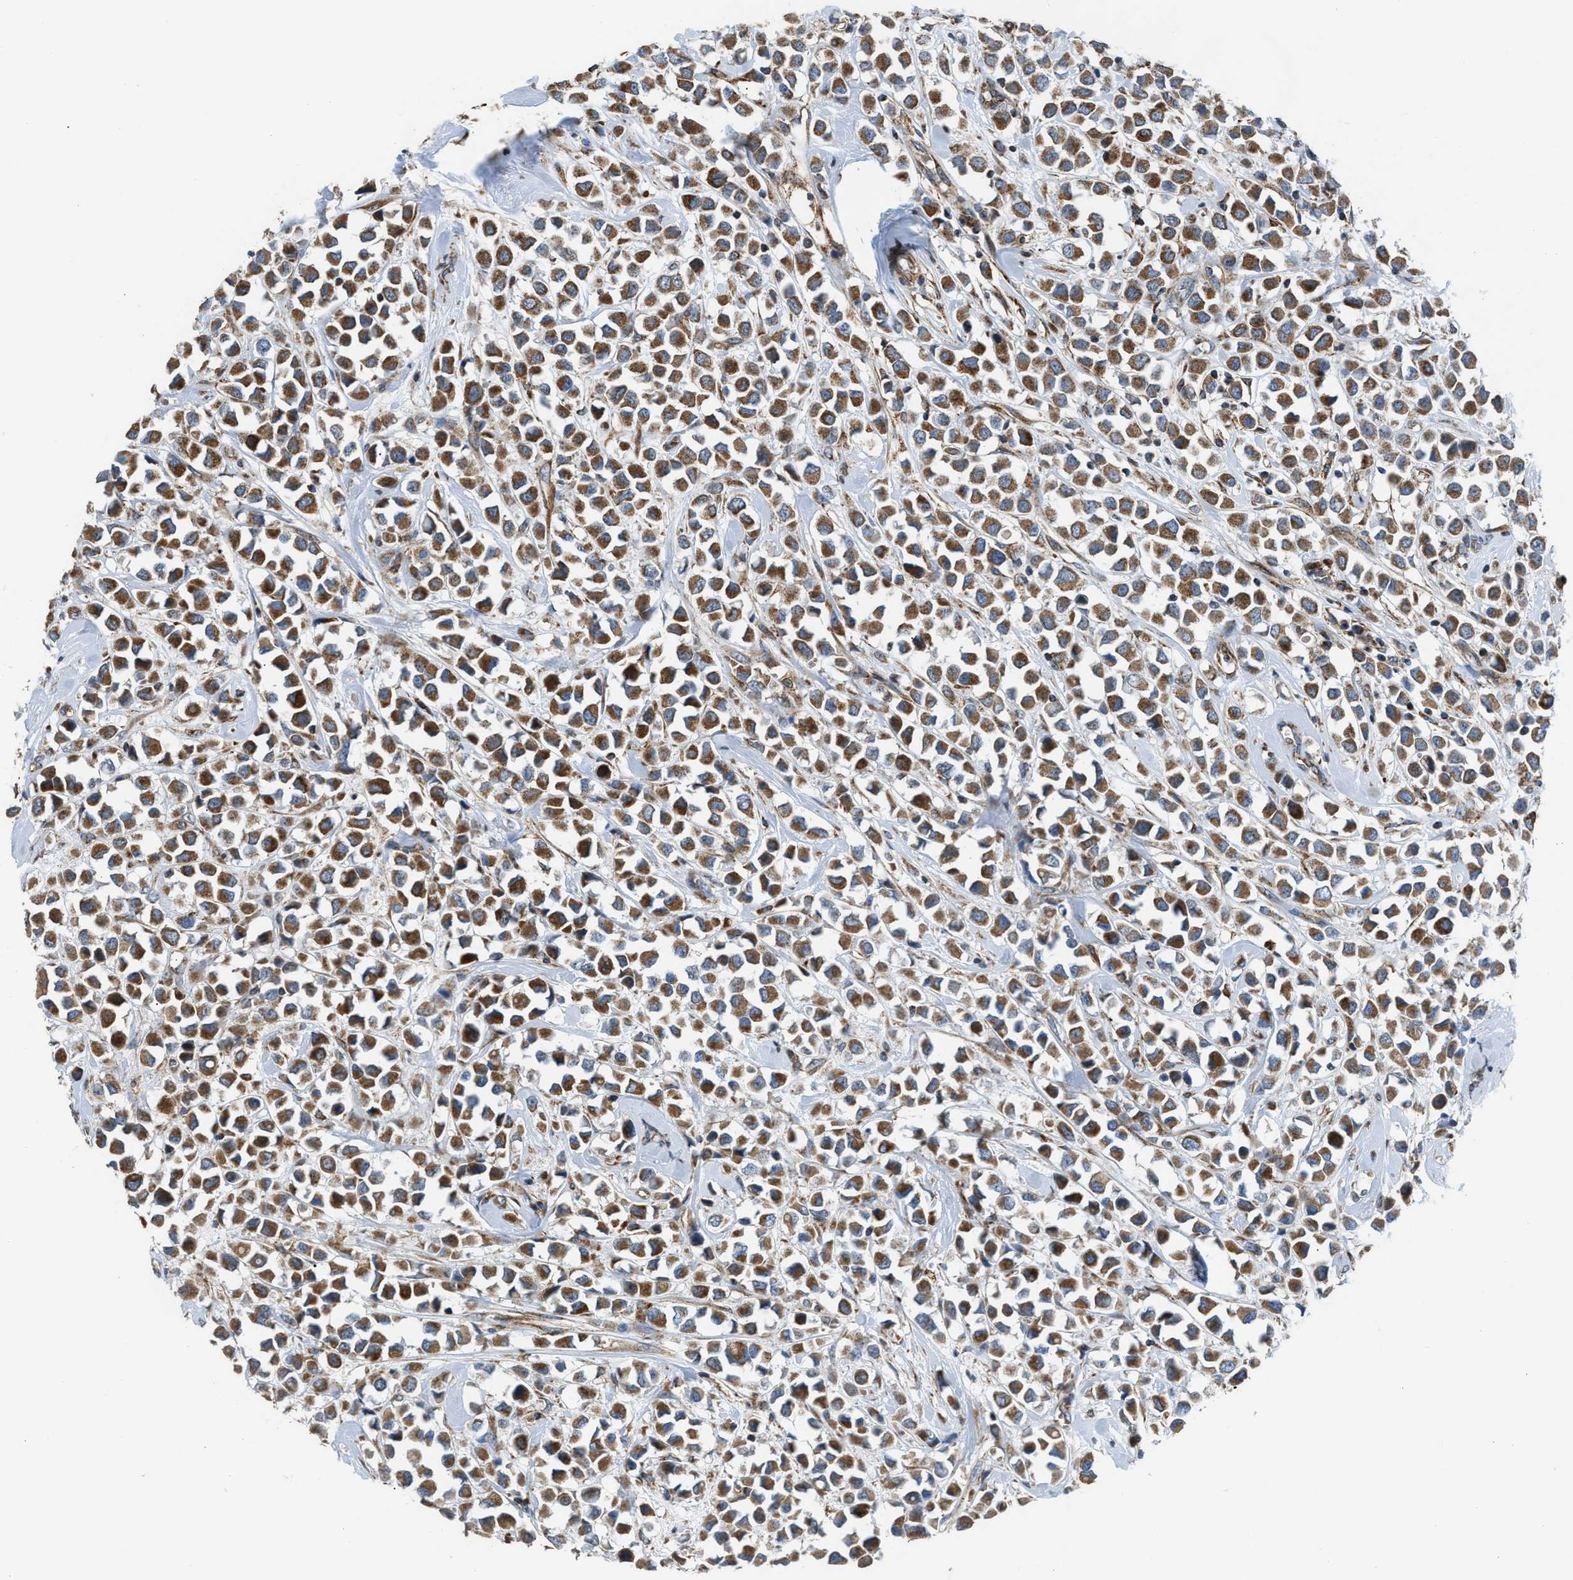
{"staining": {"intensity": "moderate", "quantity": ">75%", "location": "cytoplasmic/membranous"}, "tissue": "breast cancer", "cell_type": "Tumor cells", "image_type": "cancer", "snomed": [{"axis": "morphology", "description": "Duct carcinoma"}, {"axis": "topography", "description": "Breast"}], "caption": "Protein expression by immunohistochemistry (IHC) displays moderate cytoplasmic/membranous staining in approximately >75% of tumor cells in breast intraductal carcinoma.", "gene": "SLC10A3", "patient": {"sex": "female", "age": 61}}